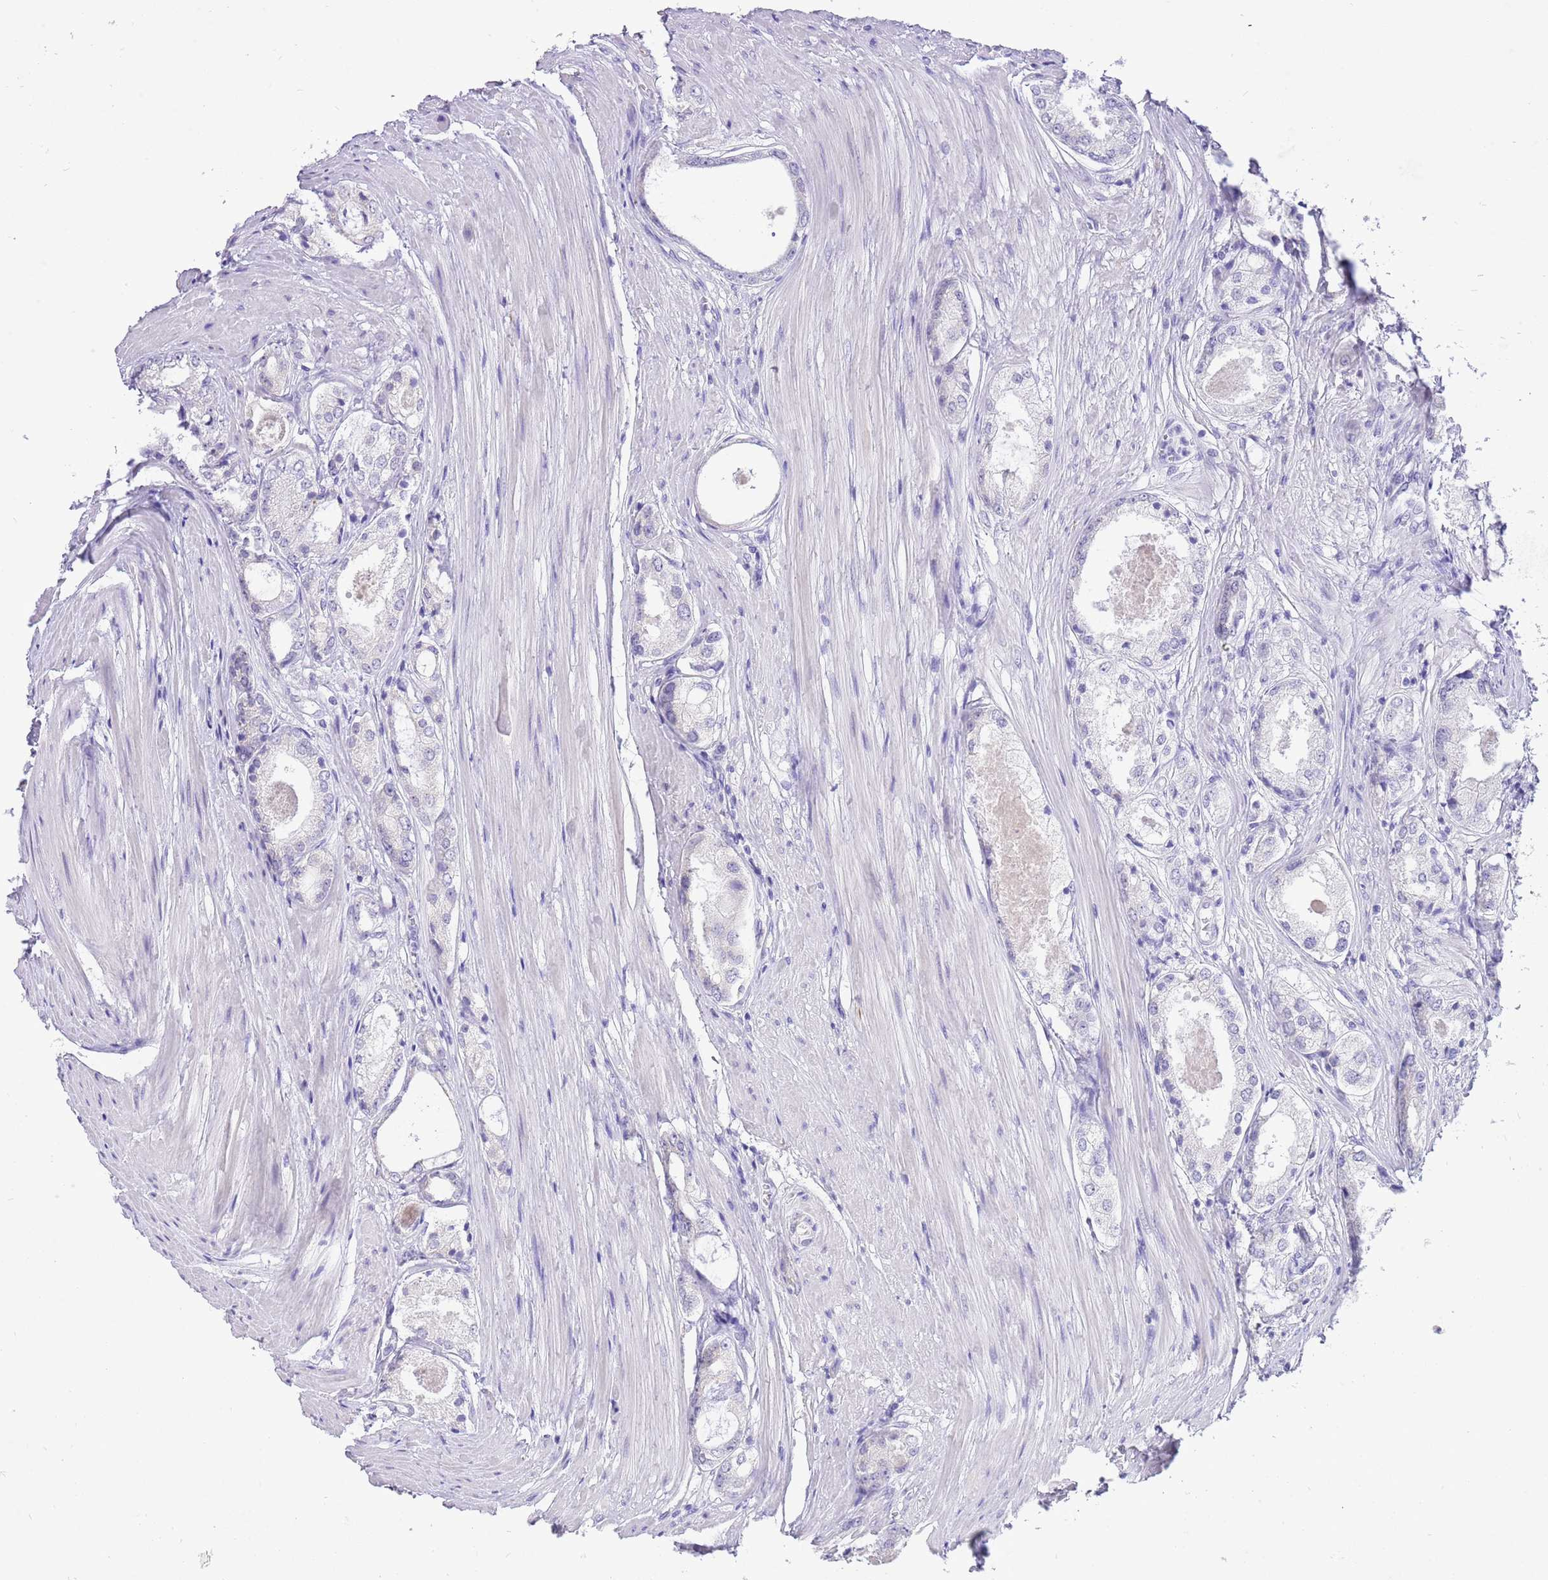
{"staining": {"intensity": "negative", "quantity": "none", "location": "none"}, "tissue": "prostate cancer", "cell_type": "Tumor cells", "image_type": "cancer", "snomed": [{"axis": "morphology", "description": "Adenocarcinoma, Low grade"}, {"axis": "topography", "description": "Prostate"}], "caption": "Tumor cells show no significant positivity in adenocarcinoma (low-grade) (prostate). The staining was performed using DAB (3,3'-diaminobenzidine) to visualize the protein expression in brown, while the nuclei were stained in blue with hematoxylin (Magnification: 20x).", "gene": "R3HDM4", "patient": {"sex": "male", "age": 68}}